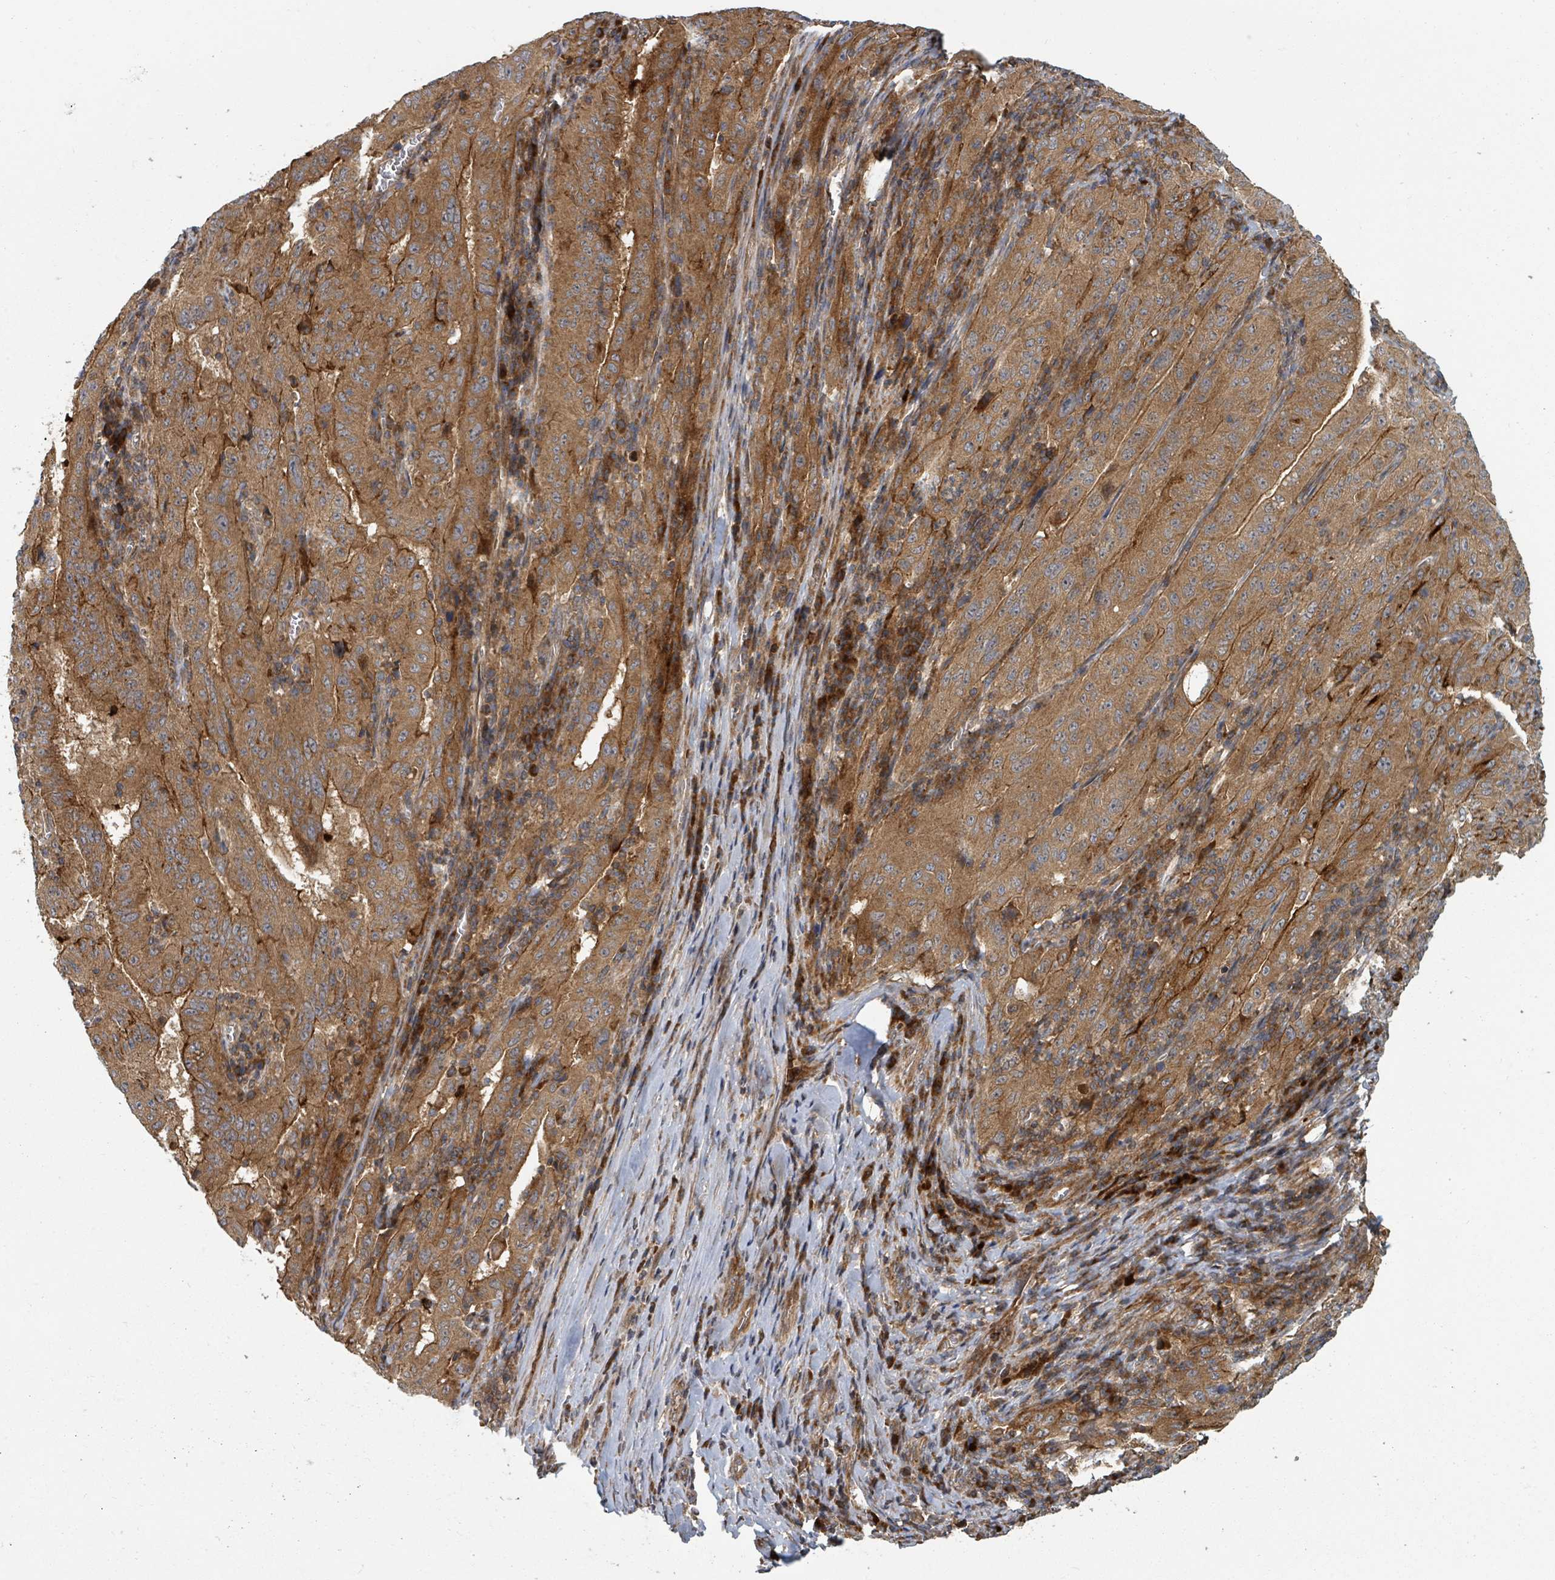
{"staining": {"intensity": "moderate", "quantity": ">75%", "location": "cytoplasmic/membranous"}, "tissue": "pancreatic cancer", "cell_type": "Tumor cells", "image_type": "cancer", "snomed": [{"axis": "morphology", "description": "Adenocarcinoma, NOS"}, {"axis": "topography", "description": "Pancreas"}], "caption": "Pancreatic cancer stained with DAB (3,3'-diaminobenzidine) IHC shows medium levels of moderate cytoplasmic/membranous staining in approximately >75% of tumor cells. The staining was performed using DAB (3,3'-diaminobenzidine) to visualize the protein expression in brown, while the nuclei were stained in blue with hematoxylin (Magnification: 20x).", "gene": "DPM1", "patient": {"sex": "male", "age": 63}}